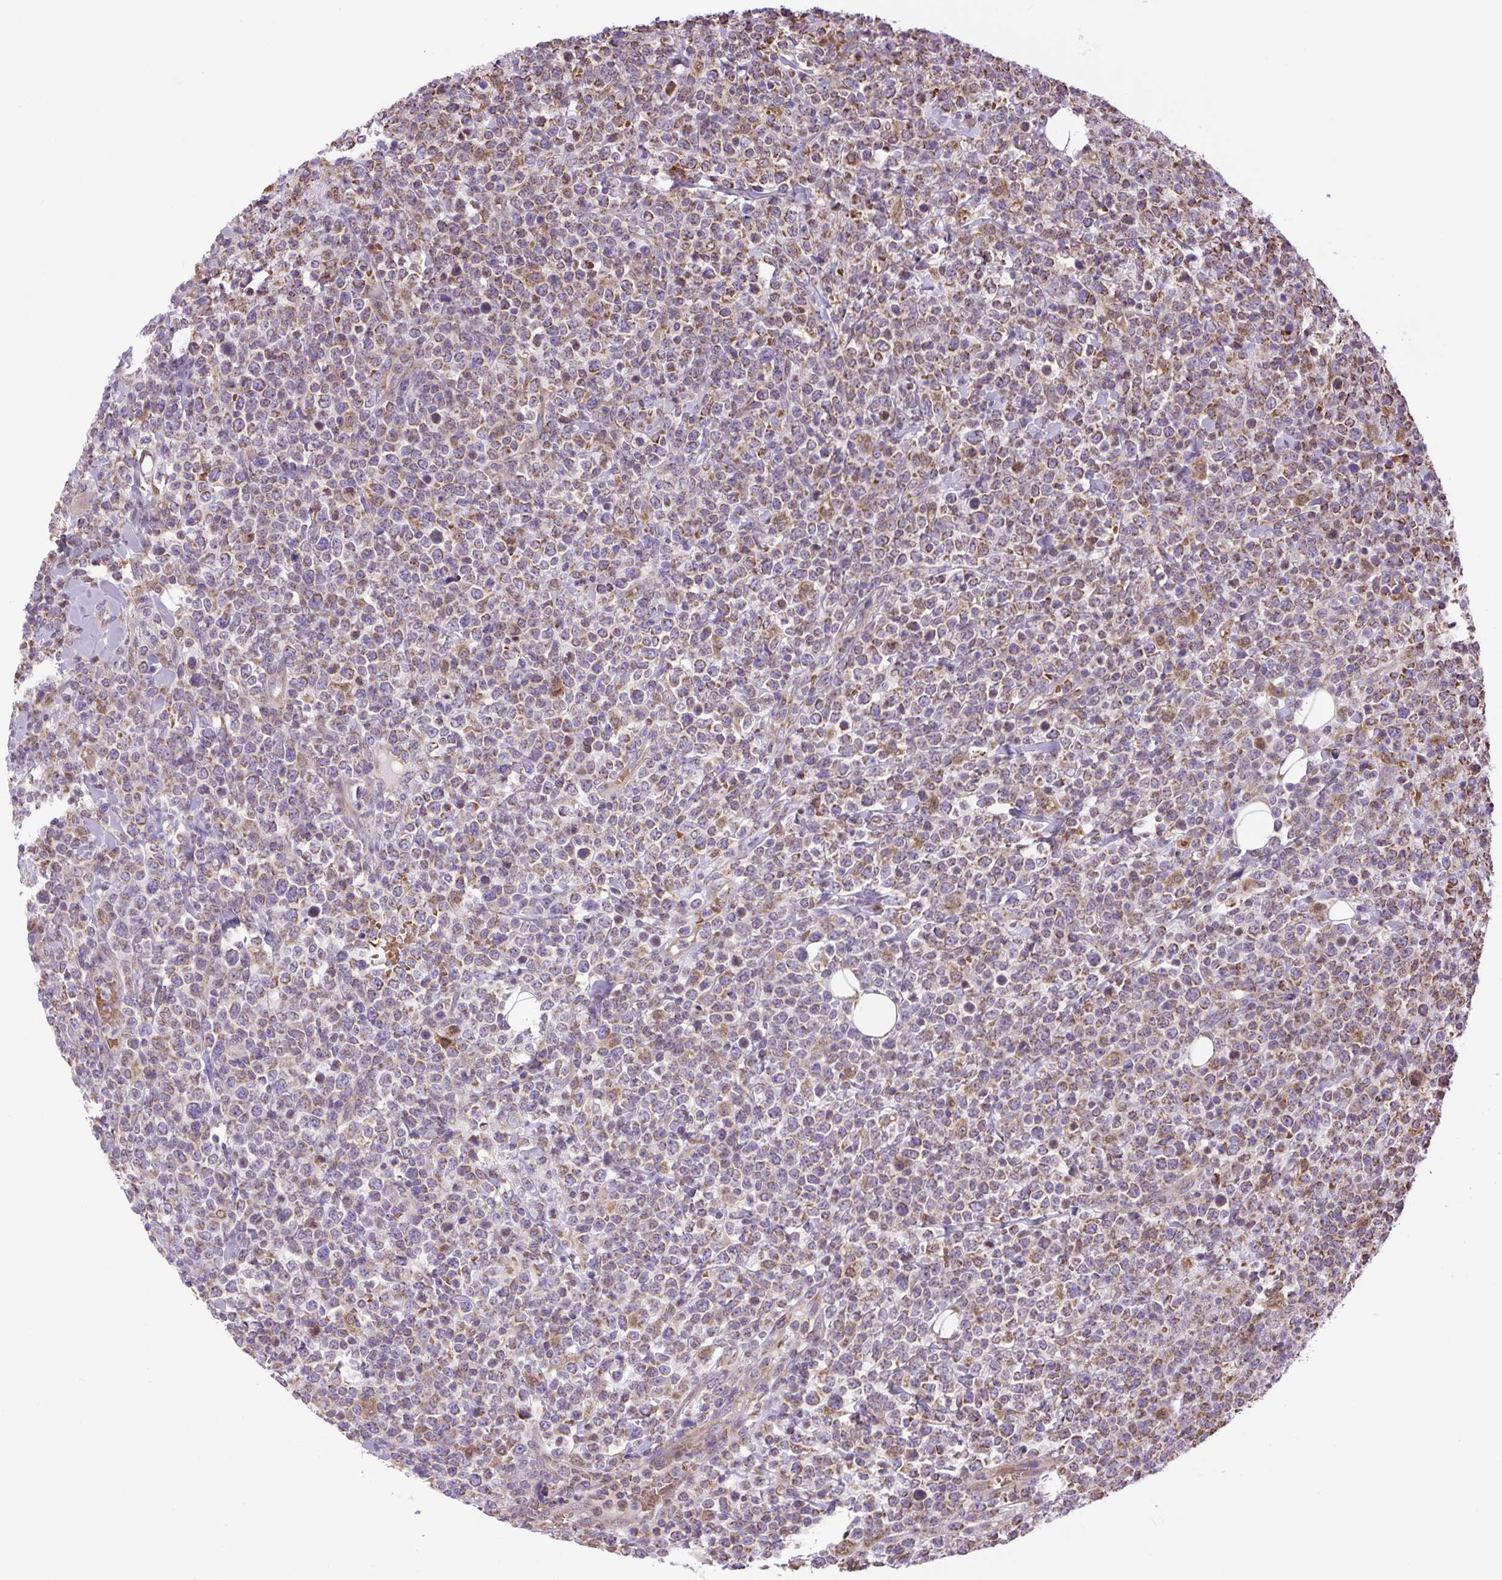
{"staining": {"intensity": "moderate", "quantity": "25%-75%", "location": "cytoplasmic/membranous"}, "tissue": "lymphoma", "cell_type": "Tumor cells", "image_type": "cancer", "snomed": [{"axis": "morphology", "description": "Malignant lymphoma, non-Hodgkin's type, High grade"}, {"axis": "topography", "description": "Colon"}], "caption": "Malignant lymphoma, non-Hodgkin's type (high-grade) tissue exhibits moderate cytoplasmic/membranous staining in approximately 25%-75% of tumor cells, visualized by immunohistochemistry.", "gene": "PLCG1", "patient": {"sex": "female", "age": 53}}